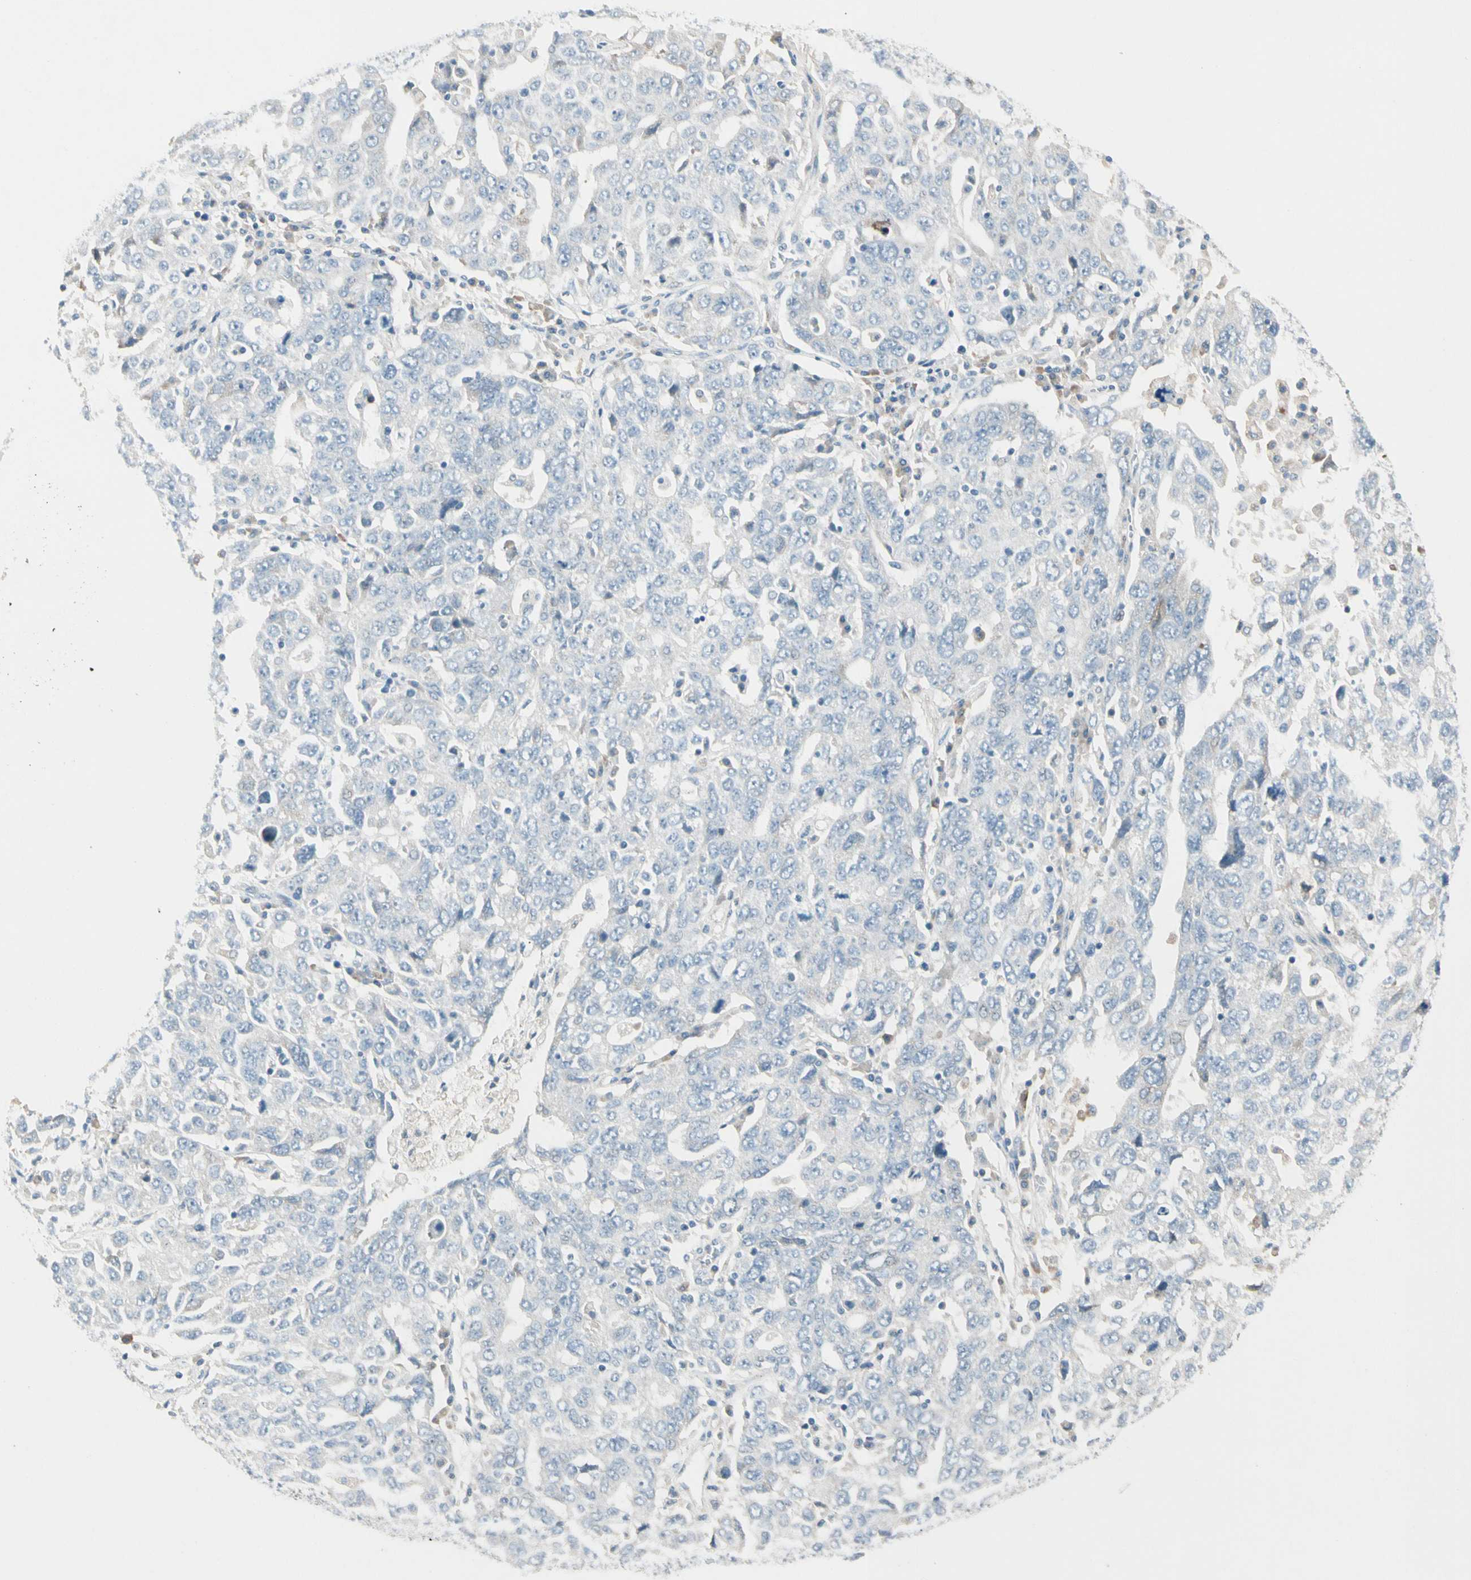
{"staining": {"intensity": "negative", "quantity": "none", "location": "none"}, "tissue": "ovarian cancer", "cell_type": "Tumor cells", "image_type": "cancer", "snomed": [{"axis": "morphology", "description": "Carcinoma, endometroid"}, {"axis": "topography", "description": "Ovary"}], "caption": "High magnification brightfield microscopy of endometroid carcinoma (ovarian) stained with DAB (brown) and counterstained with hematoxylin (blue): tumor cells show no significant expression. (DAB (3,3'-diaminobenzidine) IHC with hematoxylin counter stain).", "gene": "SERPIND1", "patient": {"sex": "female", "age": 62}}